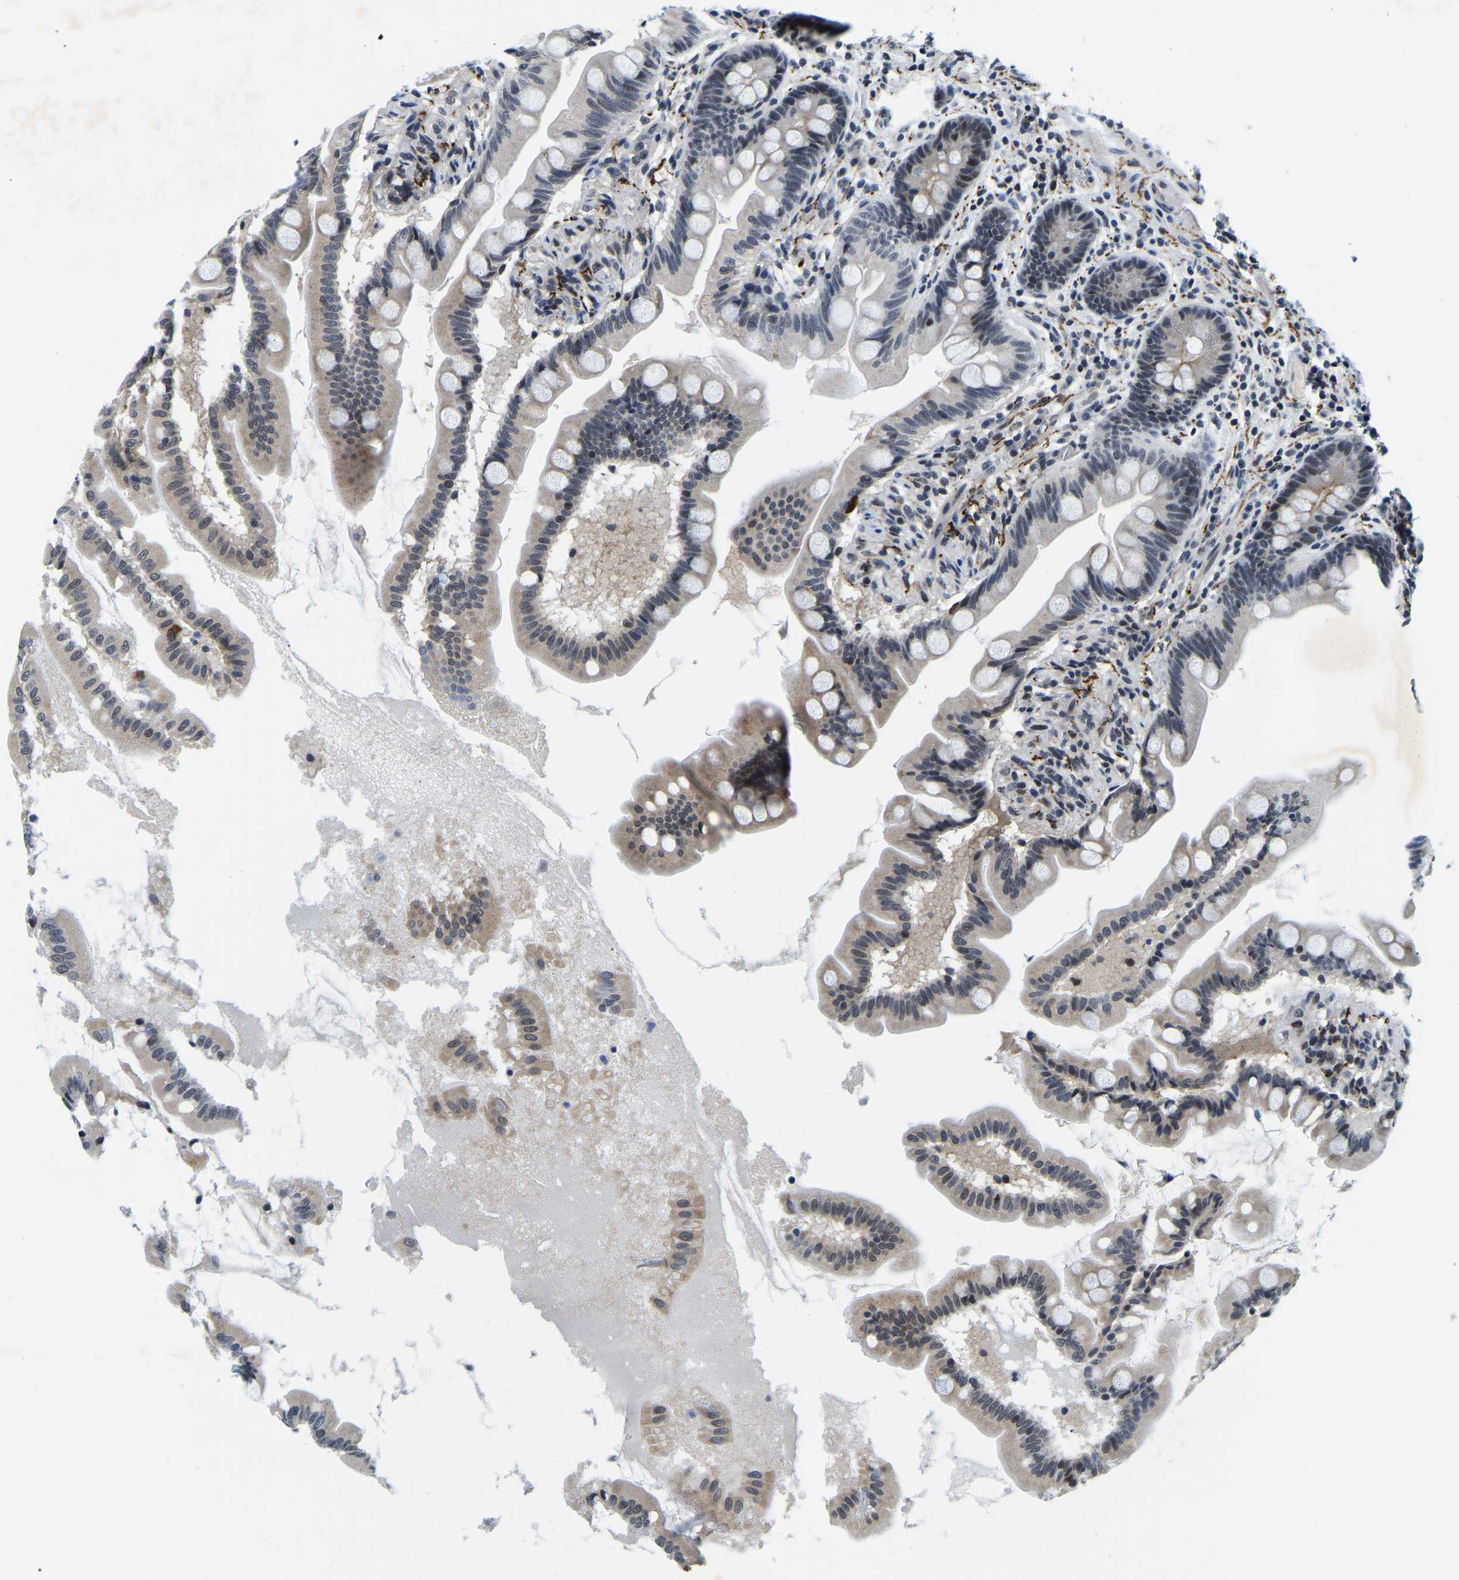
{"staining": {"intensity": "weak", "quantity": "25%-75%", "location": "cytoplasmic/membranous"}, "tissue": "small intestine", "cell_type": "Glandular cells", "image_type": "normal", "snomed": [{"axis": "morphology", "description": "Normal tissue, NOS"}, {"axis": "topography", "description": "Small intestine"}], "caption": "Immunohistochemistry (DAB (3,3'-diaminobenzidine)) staining of unremarkable human small intestine displays weak cytoplasmic/membranous protein positivity in about 25%-75% of glandular cells. The staining is performed using DAB (3,3'-diaminobenzidine) brown chromogen to label protein expression. The nuclei are counter-stained blue using hematoxylin.", "gene": "POLDIP3", "patient": {"sex": "female", "age": 56}}